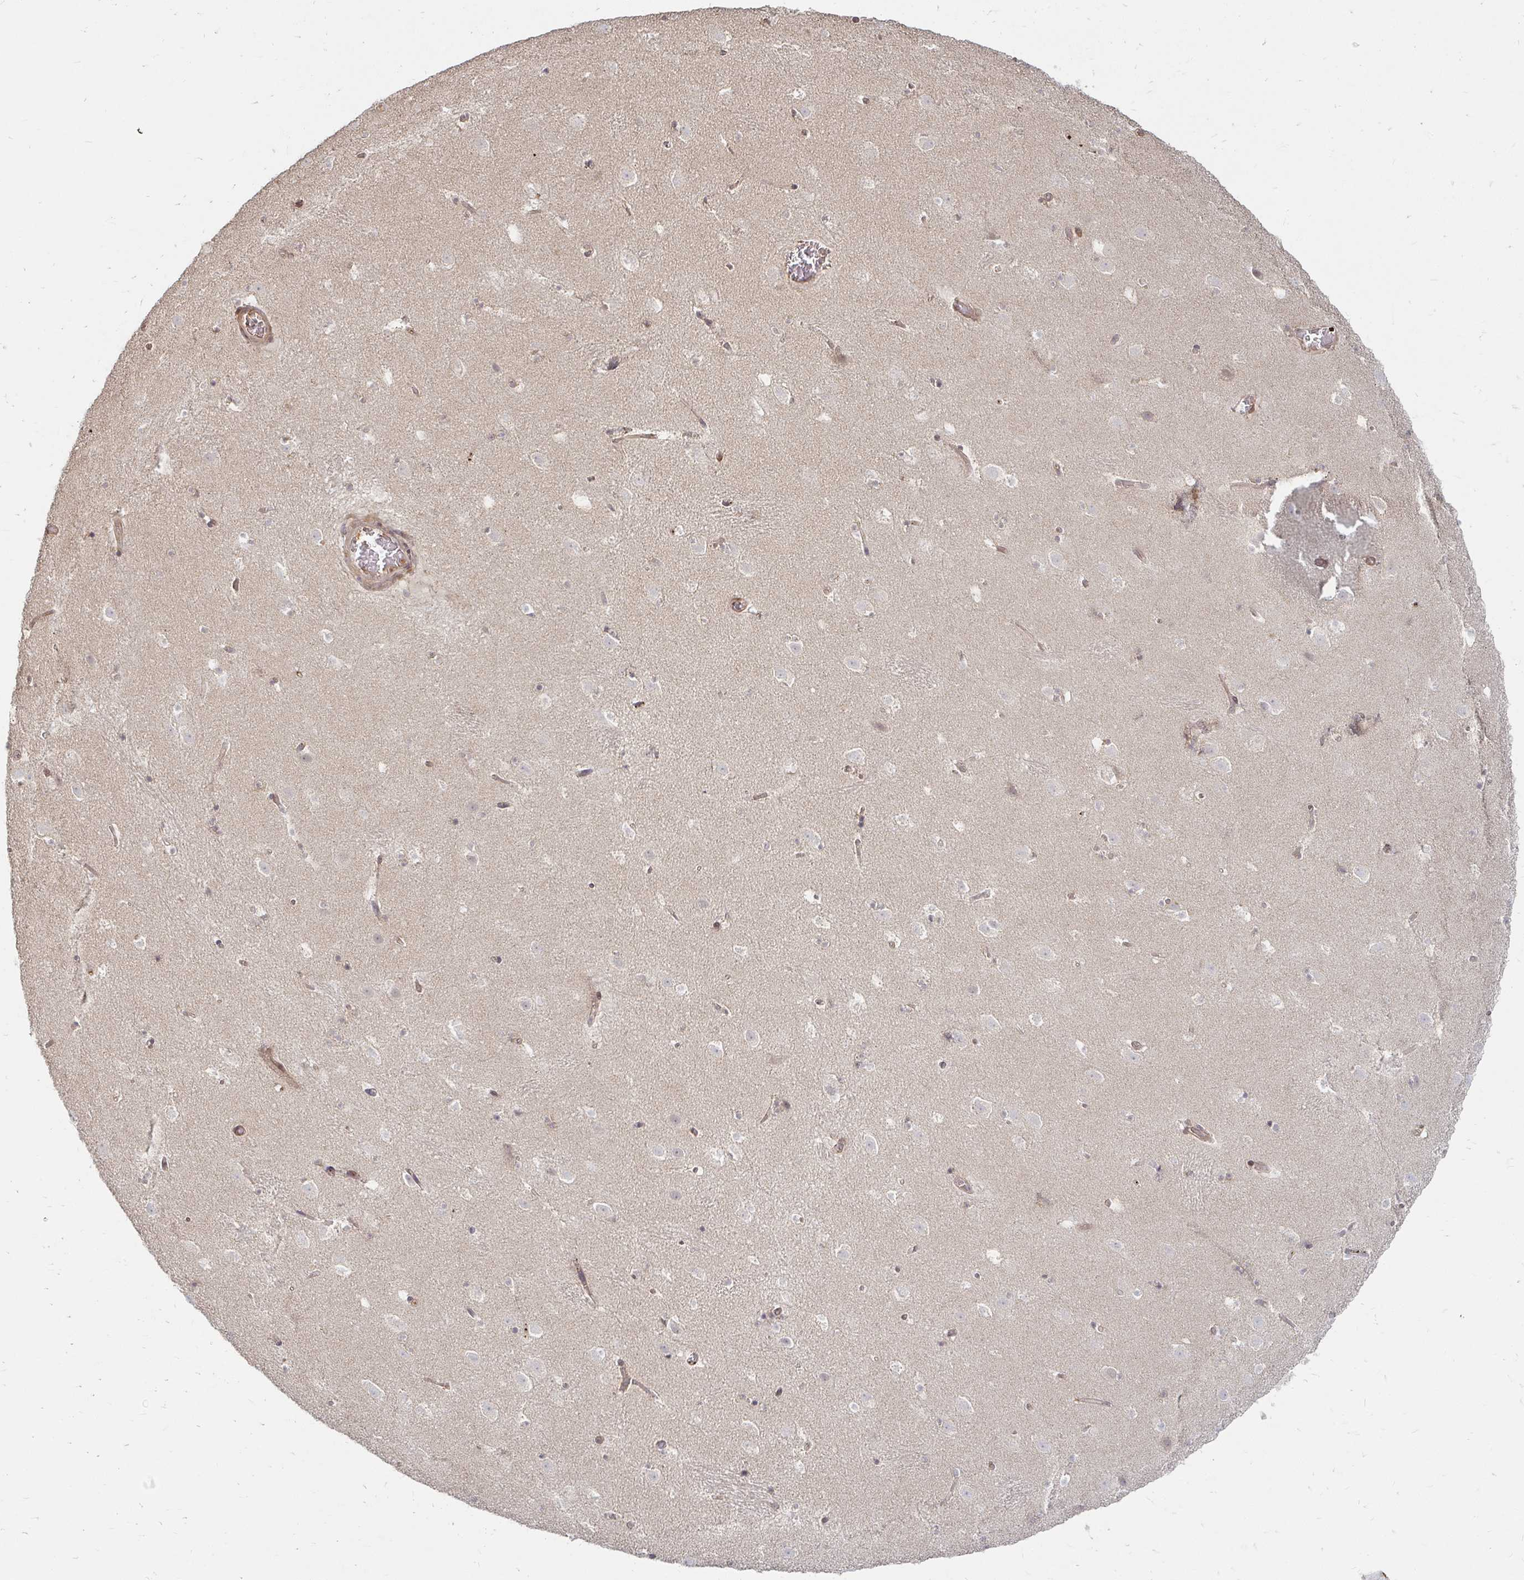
{"staining": {"intensity": "negative", "quantity": "none", "location": "none"}, "tissue": "caudate", "cell_type": "Glial cells", "image_type": "normal", "snomed": [{"axis": "morphology", "description": "Normal tissue, NOS"}, {"axis": "topography", "description": "Lateral ventricle wall"}], "caption": "Immunohistochemistry photomicrograph of normal caudate: caudate stained with DAB shows no significant protein expression in glial cells. (IHC, brightfield microscopy, high magnification).", "gene": "CAST", "patient": {"sex": "male", "age": 37}}